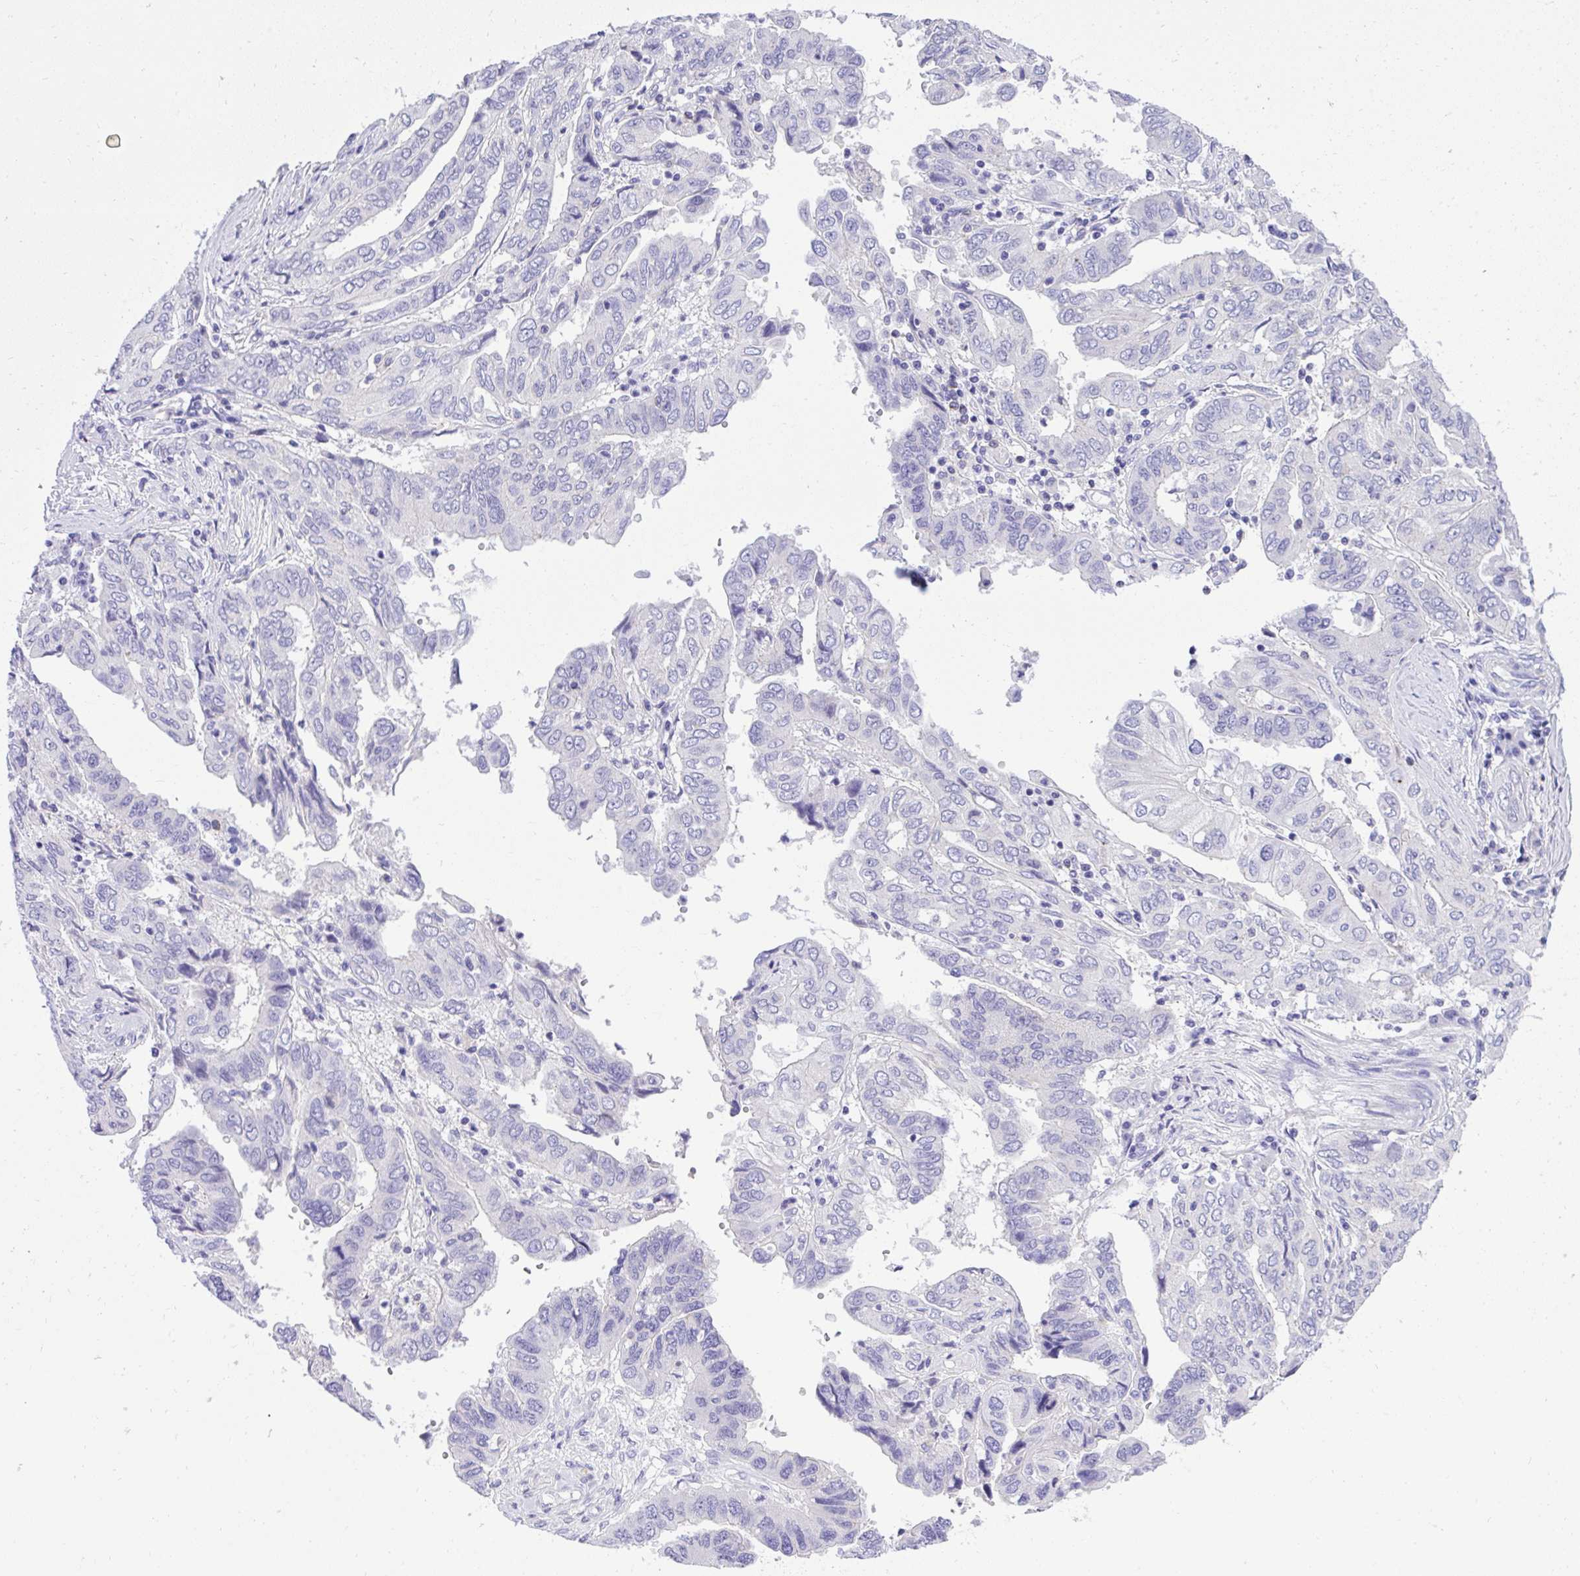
{"staining": {"intensity": "negative", "quantity": "none", "location": "none"}, "tissue": "ovarian cancer", "cell_type": "Tumor cells", "image_type": "cancer", "snomed": [{"axis": "morphology", "description": "Cystadenocarcinoma, serous, NOS"}, {"axis": "topography", "description": "Ovary"}], "caption": "The IHC micrograph has no significant expression in tumor cells of ovarian cancer tissue.", "gene": "ST6GALNAC3", "patient": {"sex": "female", "age": 79}}